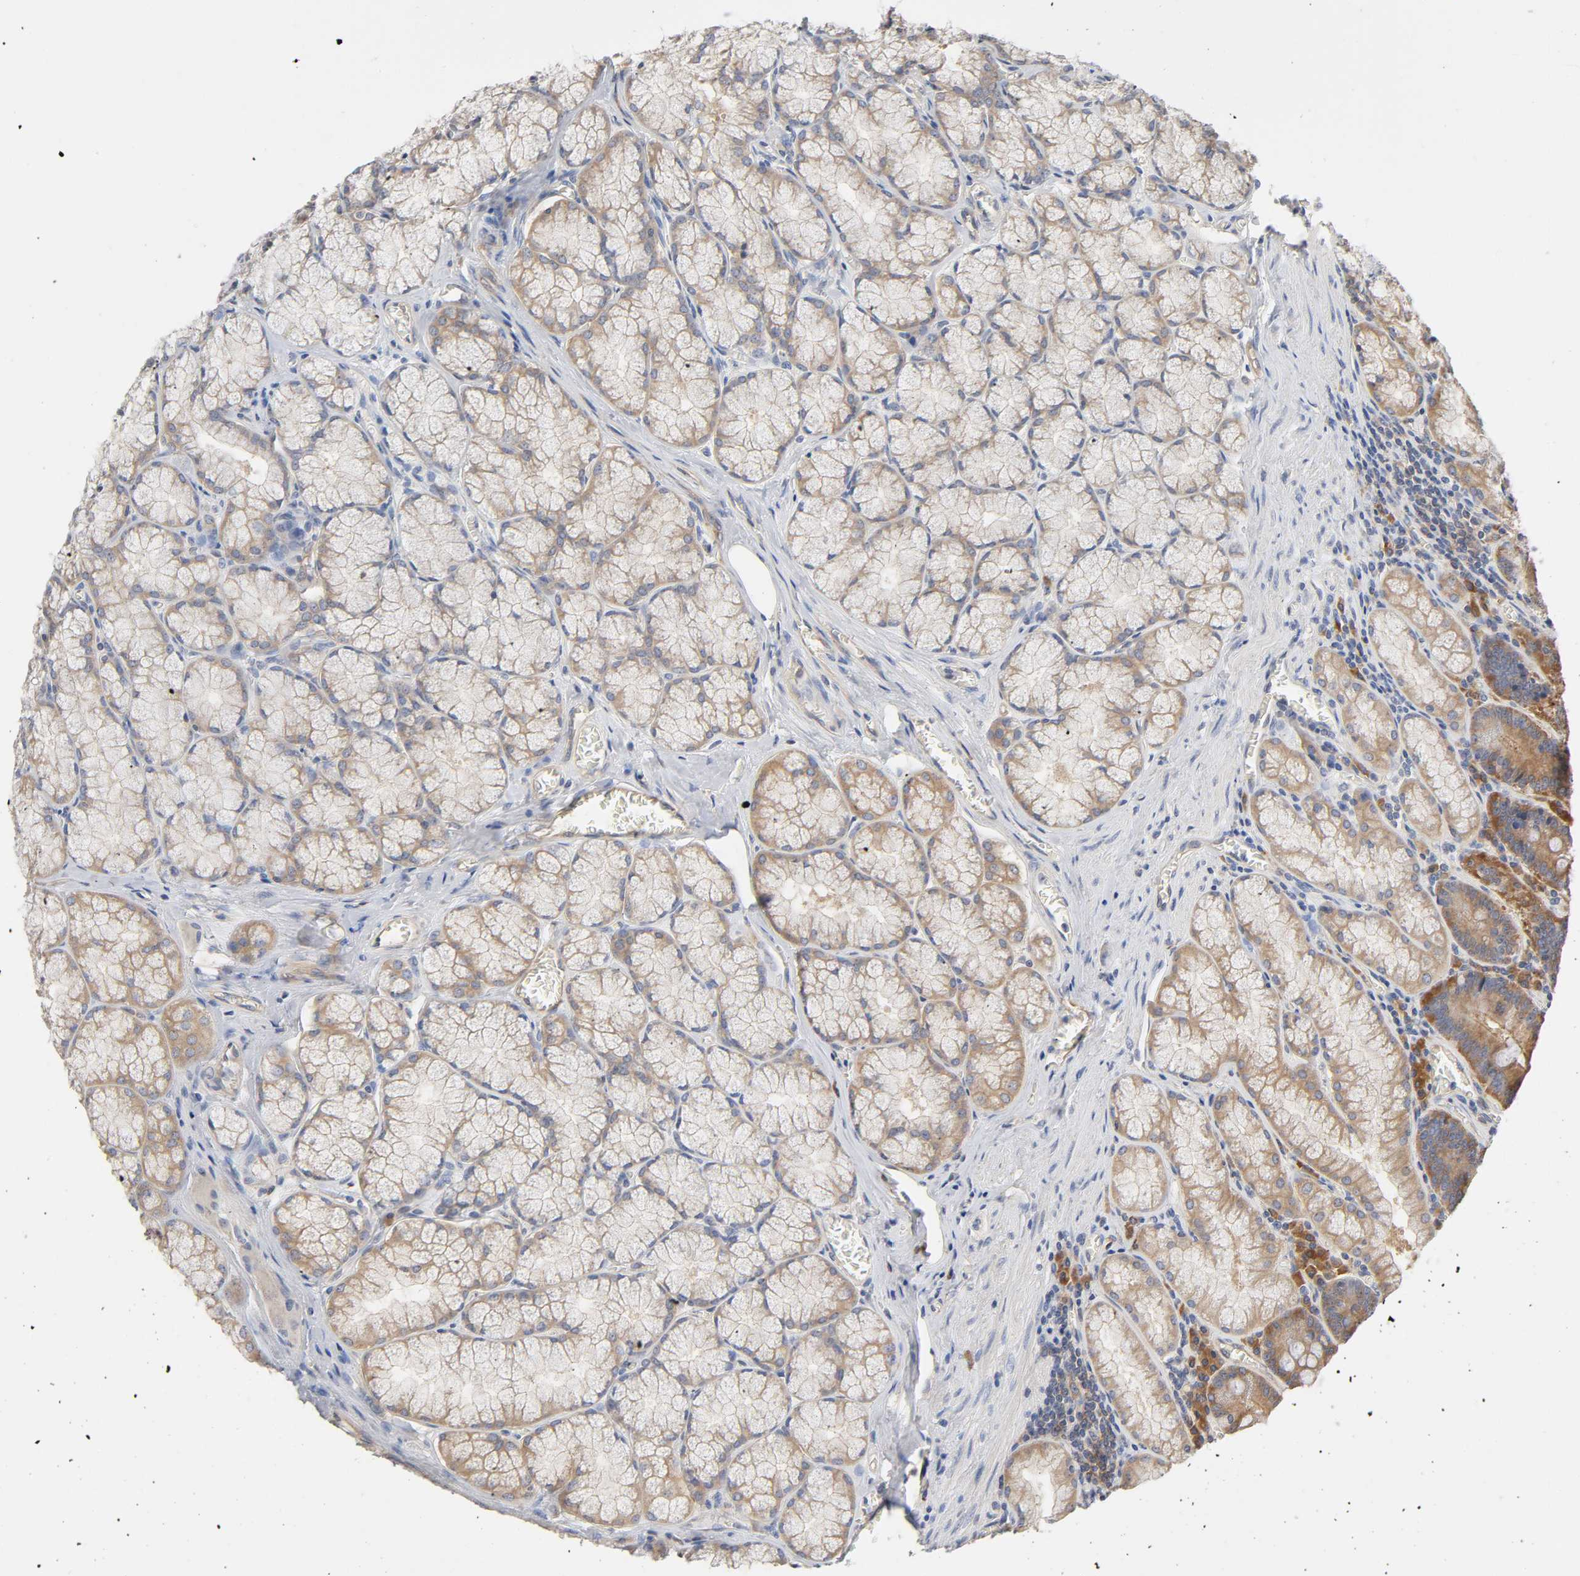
{"staining": {"intensity": "moderate", "quantity": ">75%", "location": "cytoplasmic/membranous"}, "tissue": "stomach", "cell_type": "Glandular cells", "image_type": "normal", "snomed": [{"axis": "morphology", "description": "Normal tissue, NOS"}, {"axis": "topography", "description": "Stomach, lower"}], "caption": "Protein expression analysis of unremarkable human stomach reveals moderate cytoplasmic/membranous positivity in approximately >75% of glandular cells.", "gene": "IQCJ", "patient": {"sex": "male", "age": 56}}